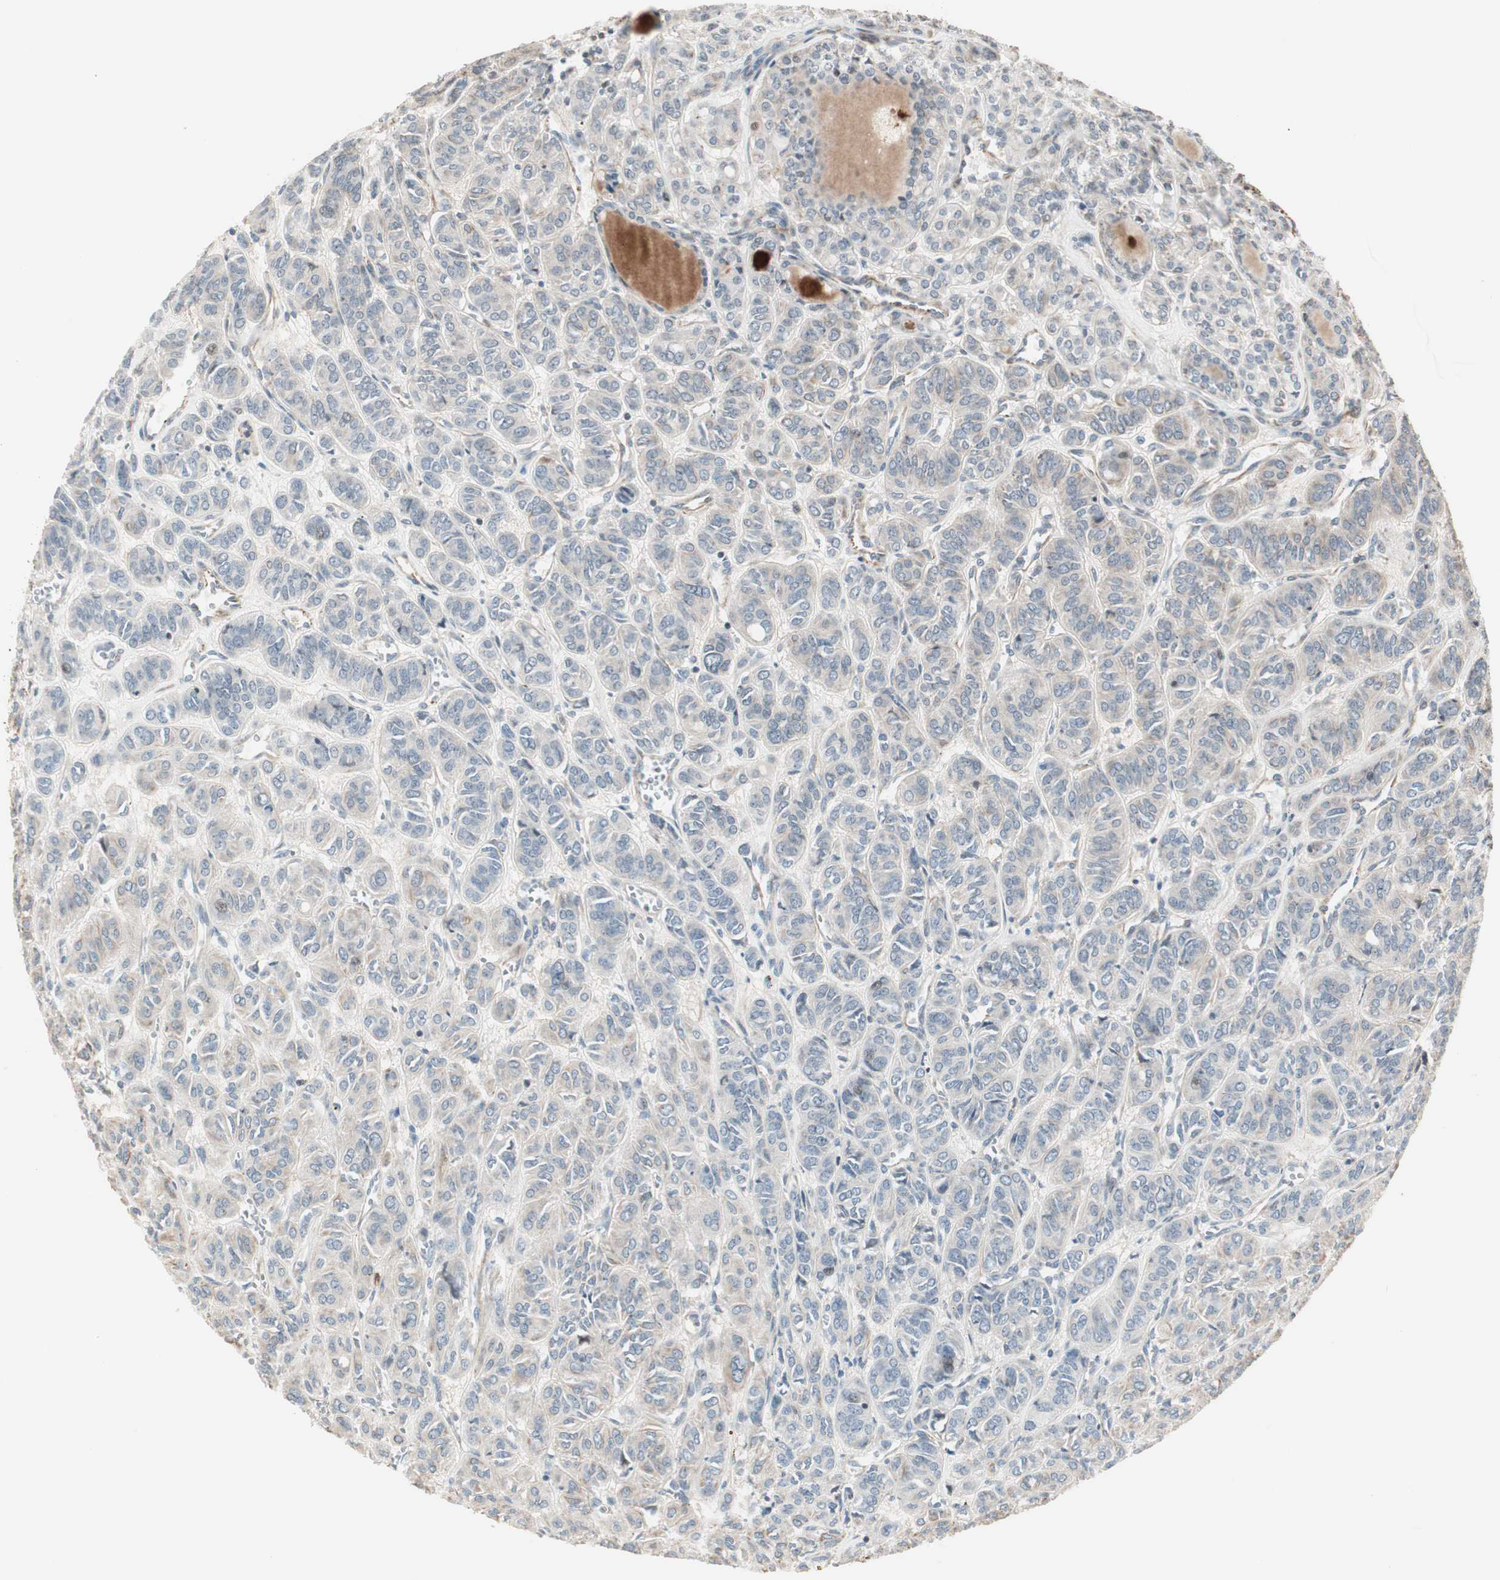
{"staining": {"intensity": "weak", "quantity": ">75%", "location": "cytoplasmic/membranous"}, "tissue": "thyroid cancer", "cell_type": "Tumor cells", "image_type": "cancer", "snomed": [{"axis": "morphology", "description": "Follicular adenoma carcinoma, NOS"}, {"axis": "topography", "description": "Thyroid gland"}], "caption": "Immunohistochemistry (DAB) staining of thyroid cancer shows weak cytoplasmic/membranous protein expression in approximately >75% of tumor cells.", "gene": "MAD2L2", "patient": {"sex": "female", "age": 71}}